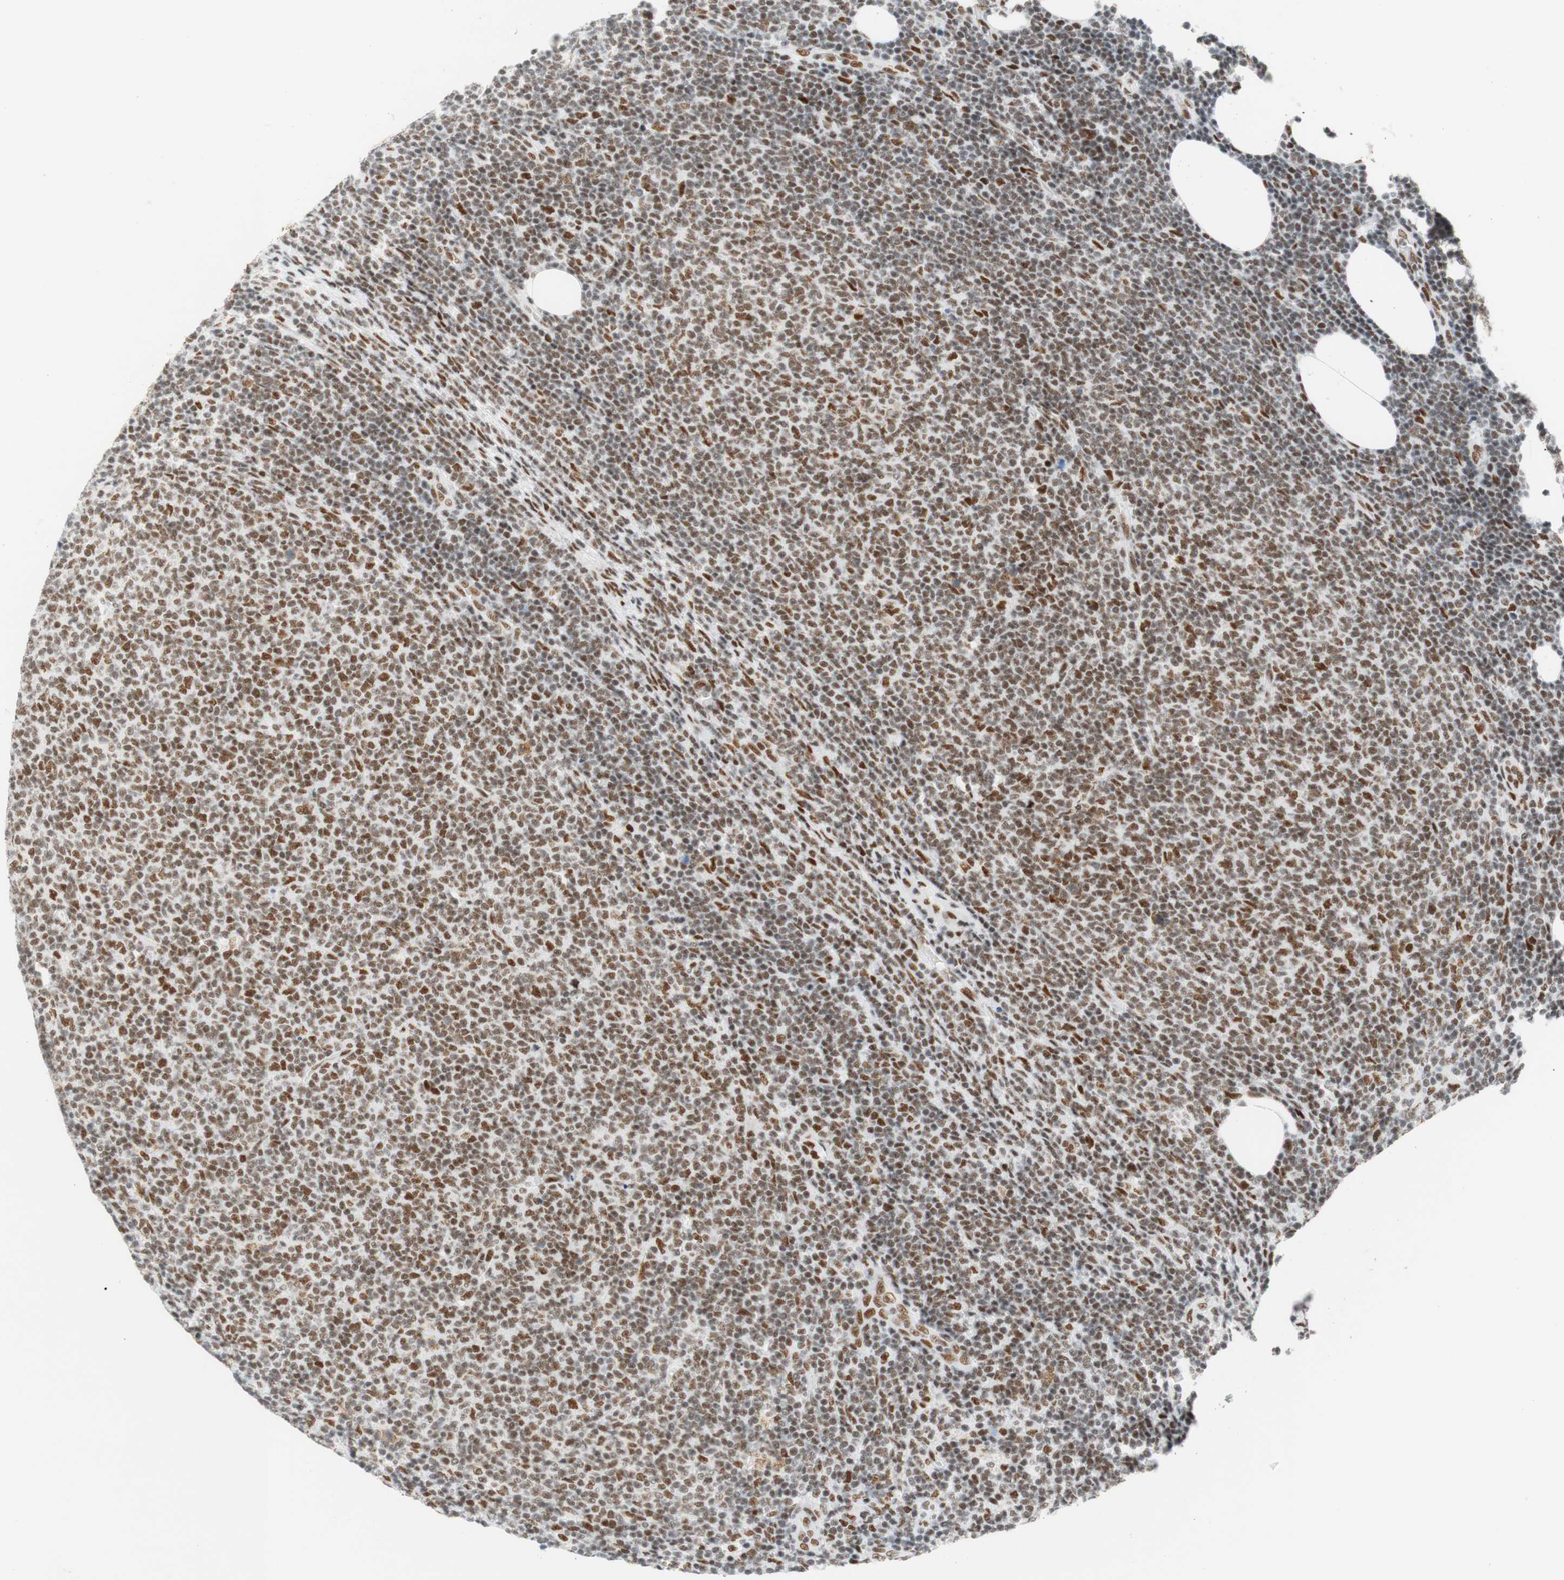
{"staining": {"intensity": "moderate", "quantity": "25%-75%", "location": "nuclear"}, "tissue": "lymphoma", "cell_type": "Tumor cells", "image_type": "cancer", "snomed": [{"axis": "morphology", "description": "Malignant lymphoma, non-Hodgkin's type, Low grade"}, {"axis": "topography", "description": "Lymph node"}], "caption": "Lymphoma stained with DAB (3,3'-diaminobenzidine) immunohistochemistry (IHC) displays medium levels of moderate nuclear expression in approximately 25%-75% of tumor cells.", "gene": "RNF20", "patient": {"sex": "male", "age": 66}}